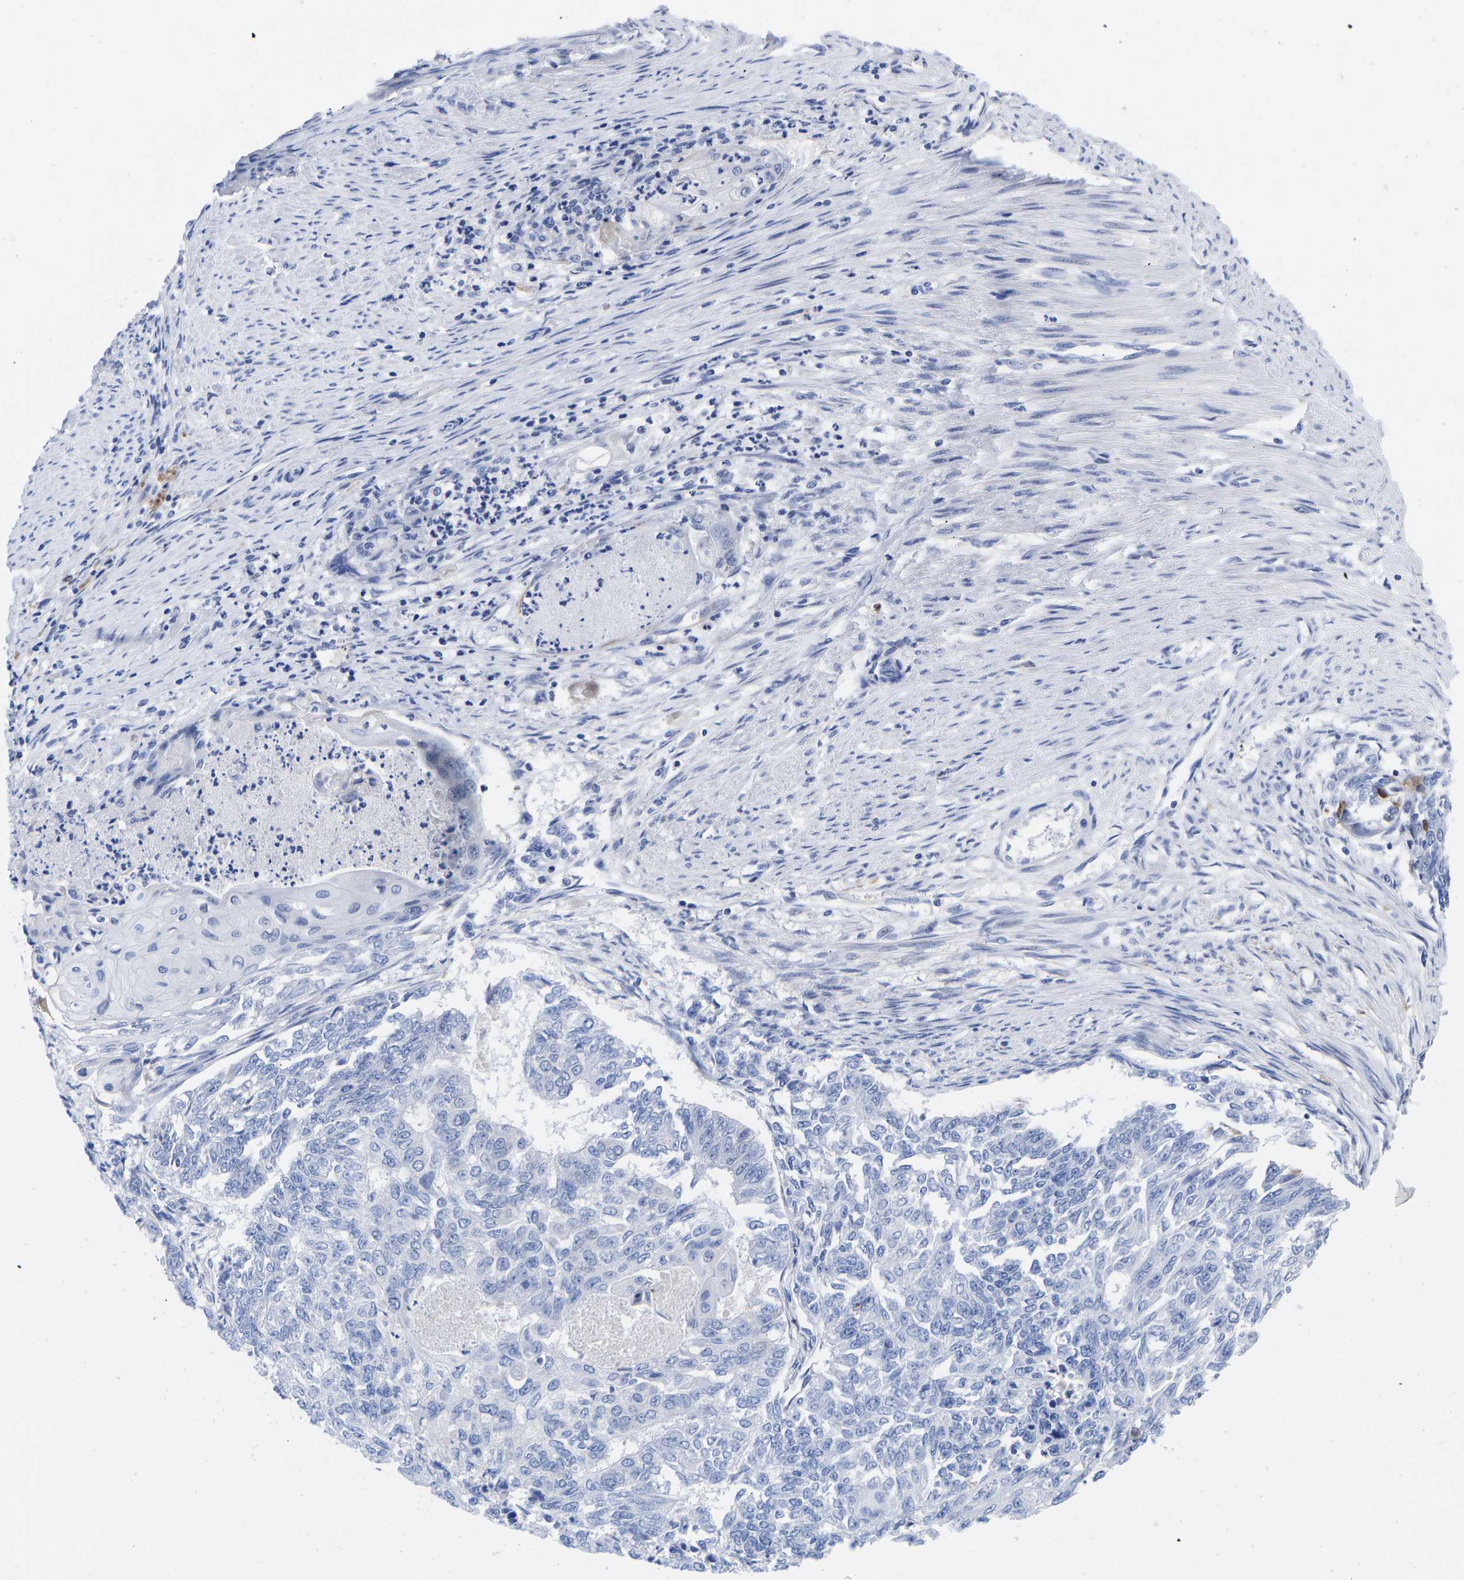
{"staining": {"intensity": "negative", "quantity": "none", "location": "none"}, "tissue": "endometrial cancer", "cell_type": "Tumor cells", "image_type": "cancer", "snomed": [{"axis": "morphology", "description": "Adenocarcinoma, NOS"}, {"axis": "topography", "description": "Endometrium"}], "caption": "Histopathology image shows no significant protein expression in tumor cells of endometrial cancer. (IHC, brightfield microscopy, high magnification).", "gene": "GPA33", "patient": {"sex": "female", "age": 32}}